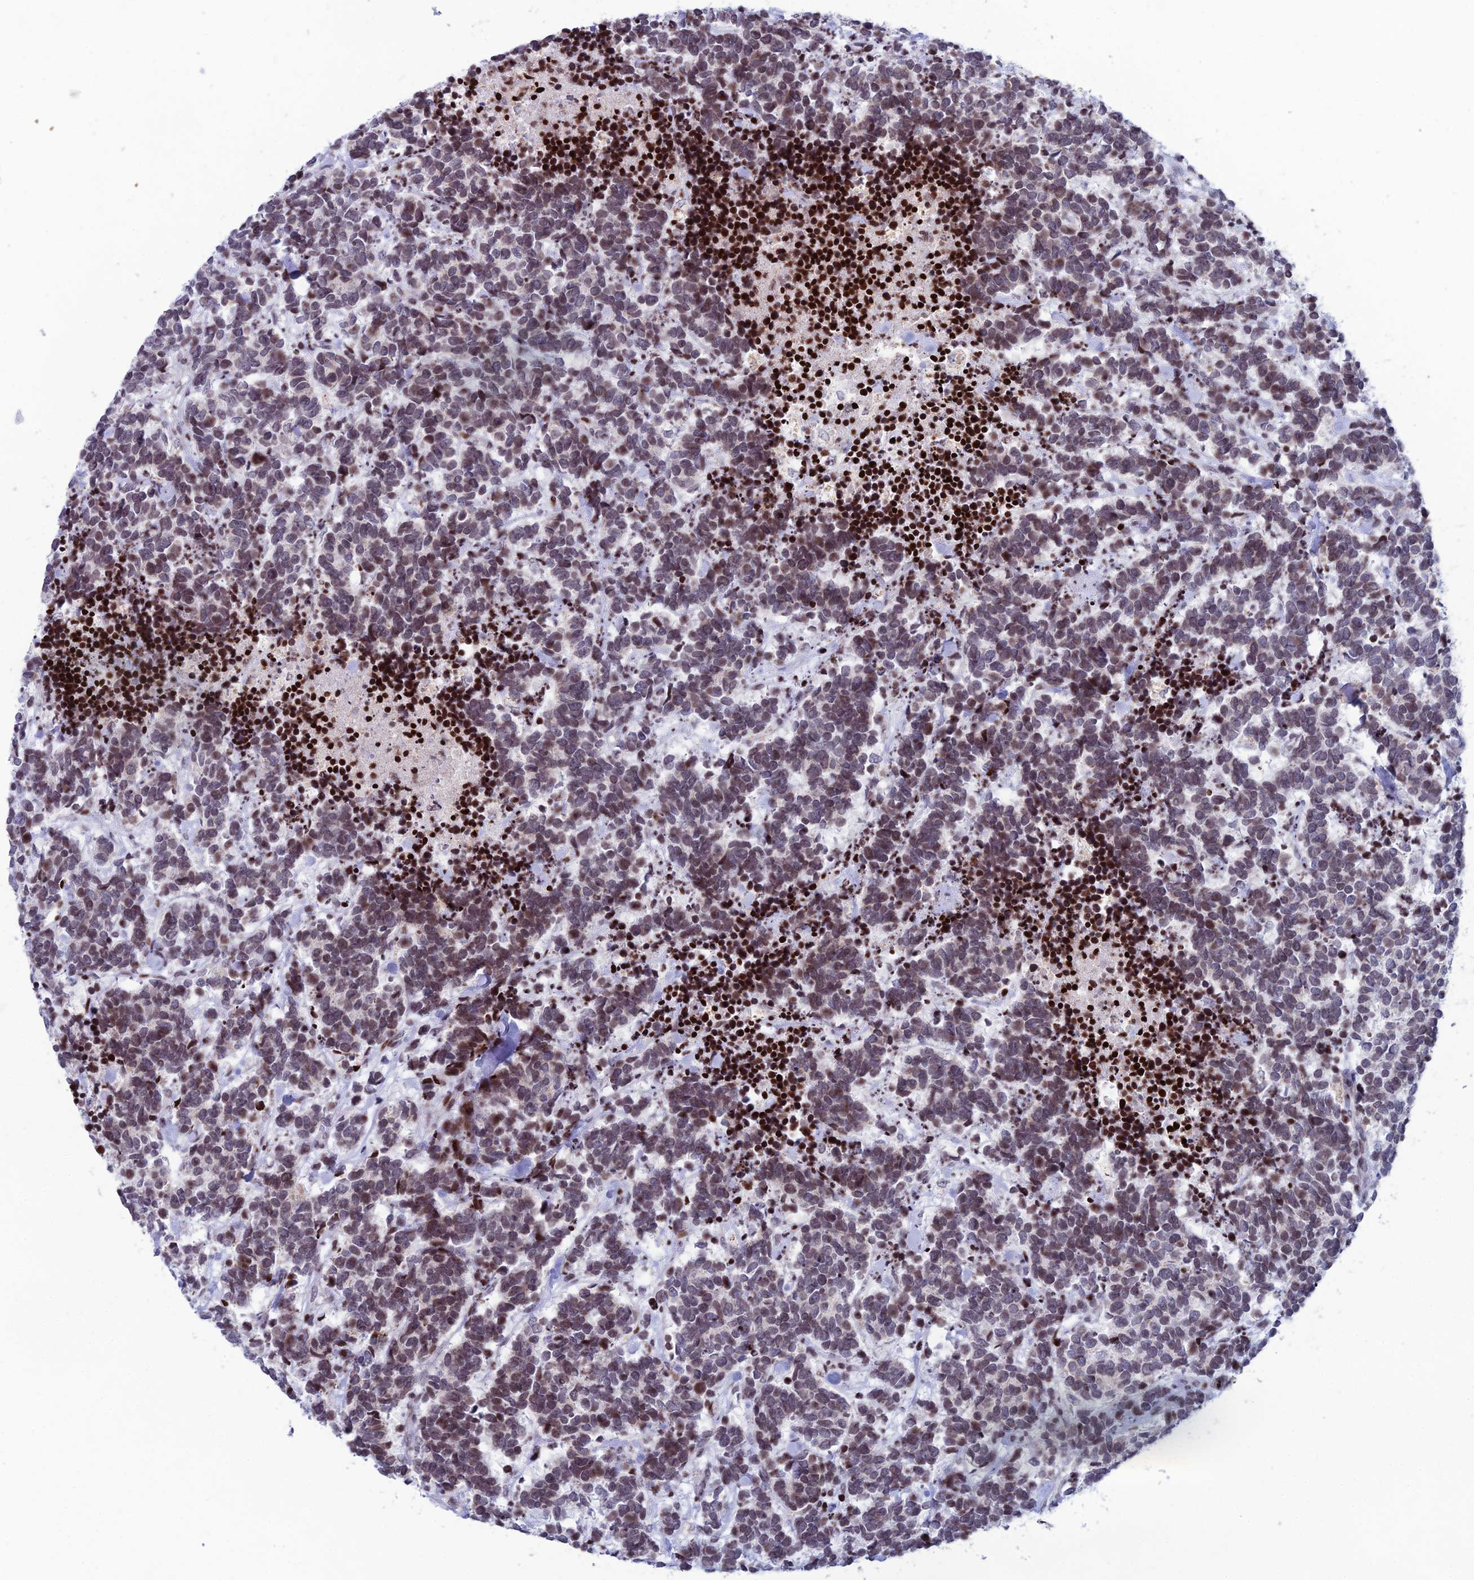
{"staining": {"intensity": "moderate", "quantity": "25%-75%", "location": "nuclear"}, "tissue": "carcinoid", "cell_type": "Tumor cells", "image_type": "cancer", "snomed": [{"axis": "morphology", "description": "Carcinoma, NOS"}, {"axis": "morphology", "description": "Carcinoid, malignant, NOS"}, {"axis": "topography", "description": "Prostate"}], "caption": "Malignant carcinoid stained for a protein (brown) exhibits moderate nuclear positive positivity in about 25%-75% of tumor cells.", "gene": "AFF3", "patient": {"sex": "male", "age": 57}}